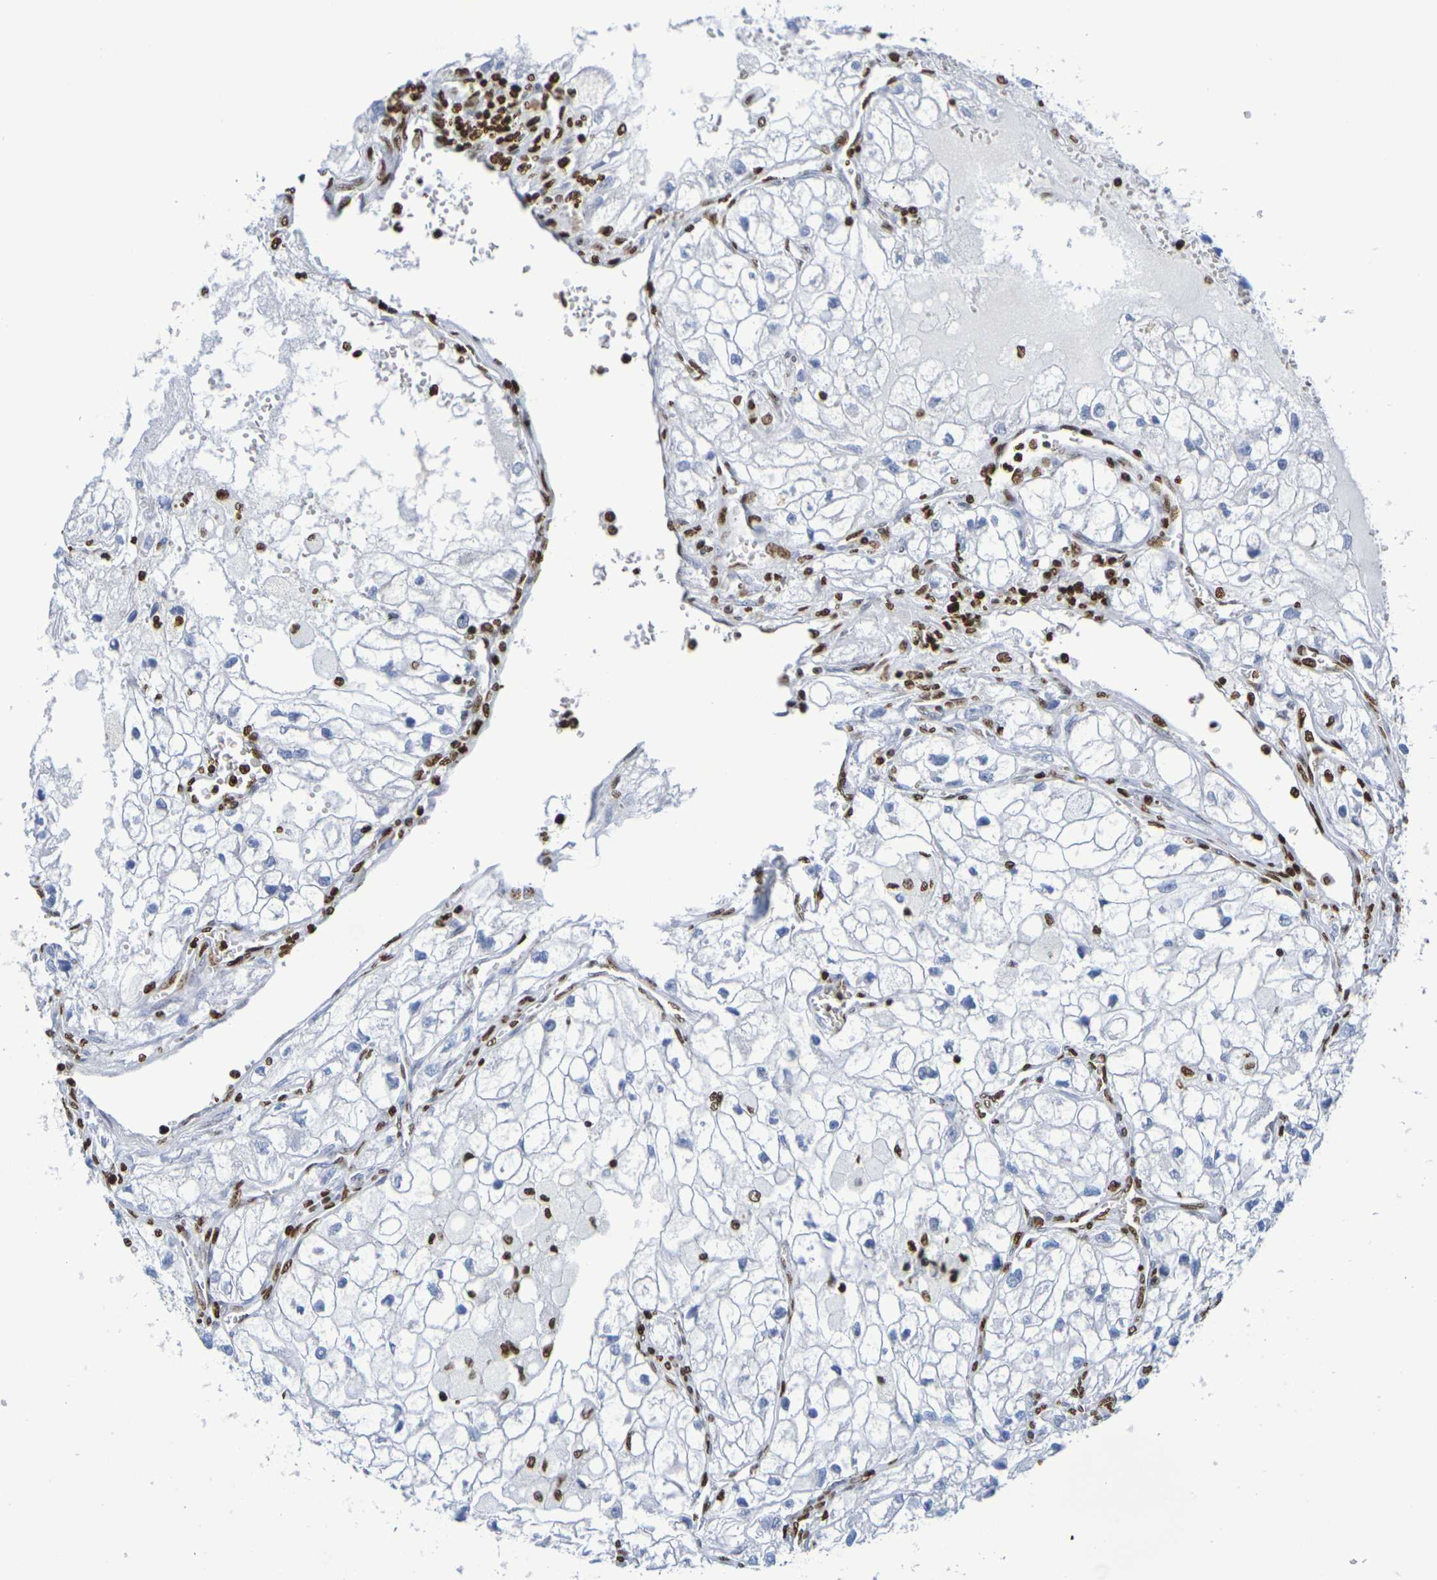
{"staining": {"intensity": "negative", "quantity": "none", "location": "none"}, "tissue": "renal cancer", "cell_type": "Tumor cells", "image_type": "cancer", "snomed": [{"axis": "morphology", "description": "Adenocarcinoma, NOS"}, {"axis": "topography", "description": "Kidney"}], "caption": "Tumor cells are negative for protein expression in human renal cancer.", "gene": "H1-5", "patient": {"sex": "female", "age": 70}}